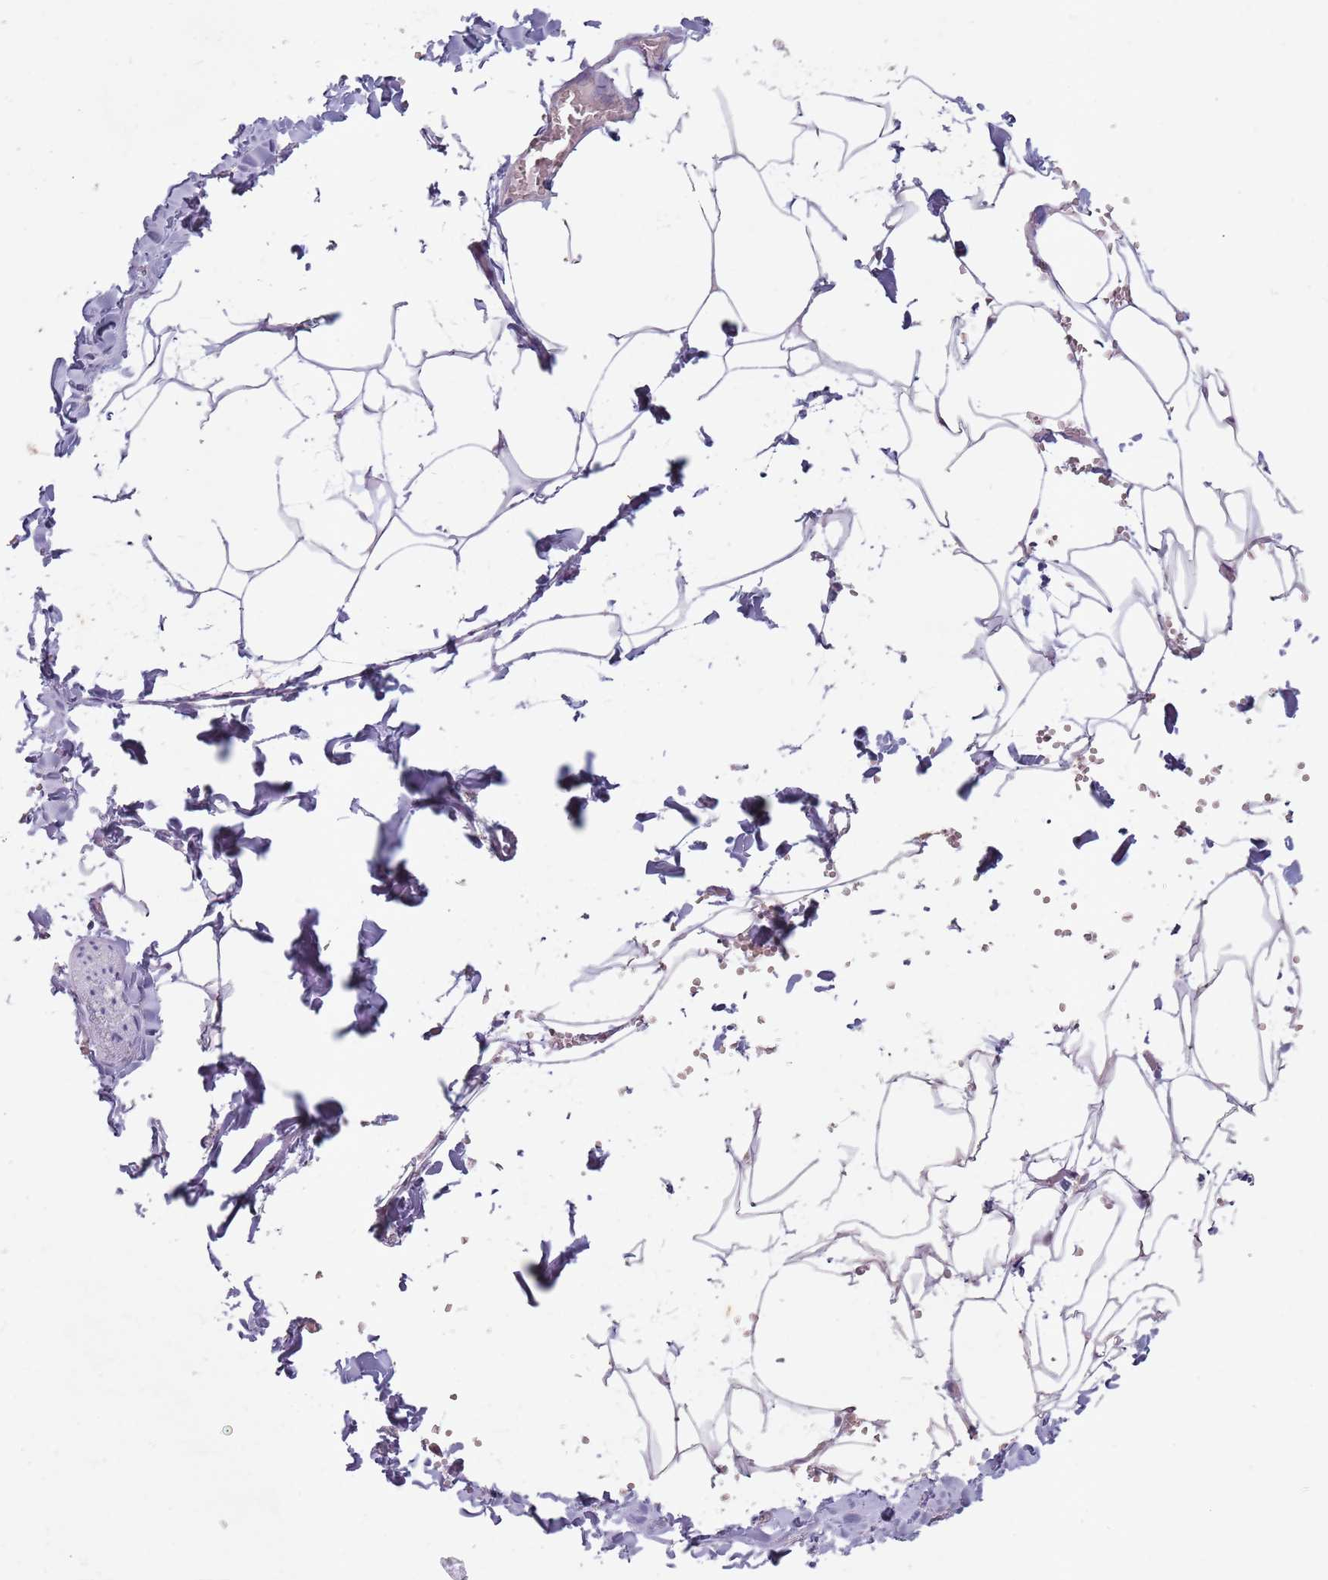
{"staining": {"intensity": "negative", "quantity": "none", "location": "none"}, "tissue": "adipose tissue", "cell_type": "Adipocytes", "image_type": "normal", "snomed": [{"axis": "morphology", "description": "Normal tissue, NOS"}, {"axis": "topography", "description": "Gallbladder"}, {"axis": "topography", "description": "Peripheral nerve tissue"}], "caption": "IHC image of benign adipose tissue: human adipose tissue stained with DAB reveals no significant protein positivity in adipocytes.", "gene": "STYK1", "patient": {"sex": "male", "age": 38}}